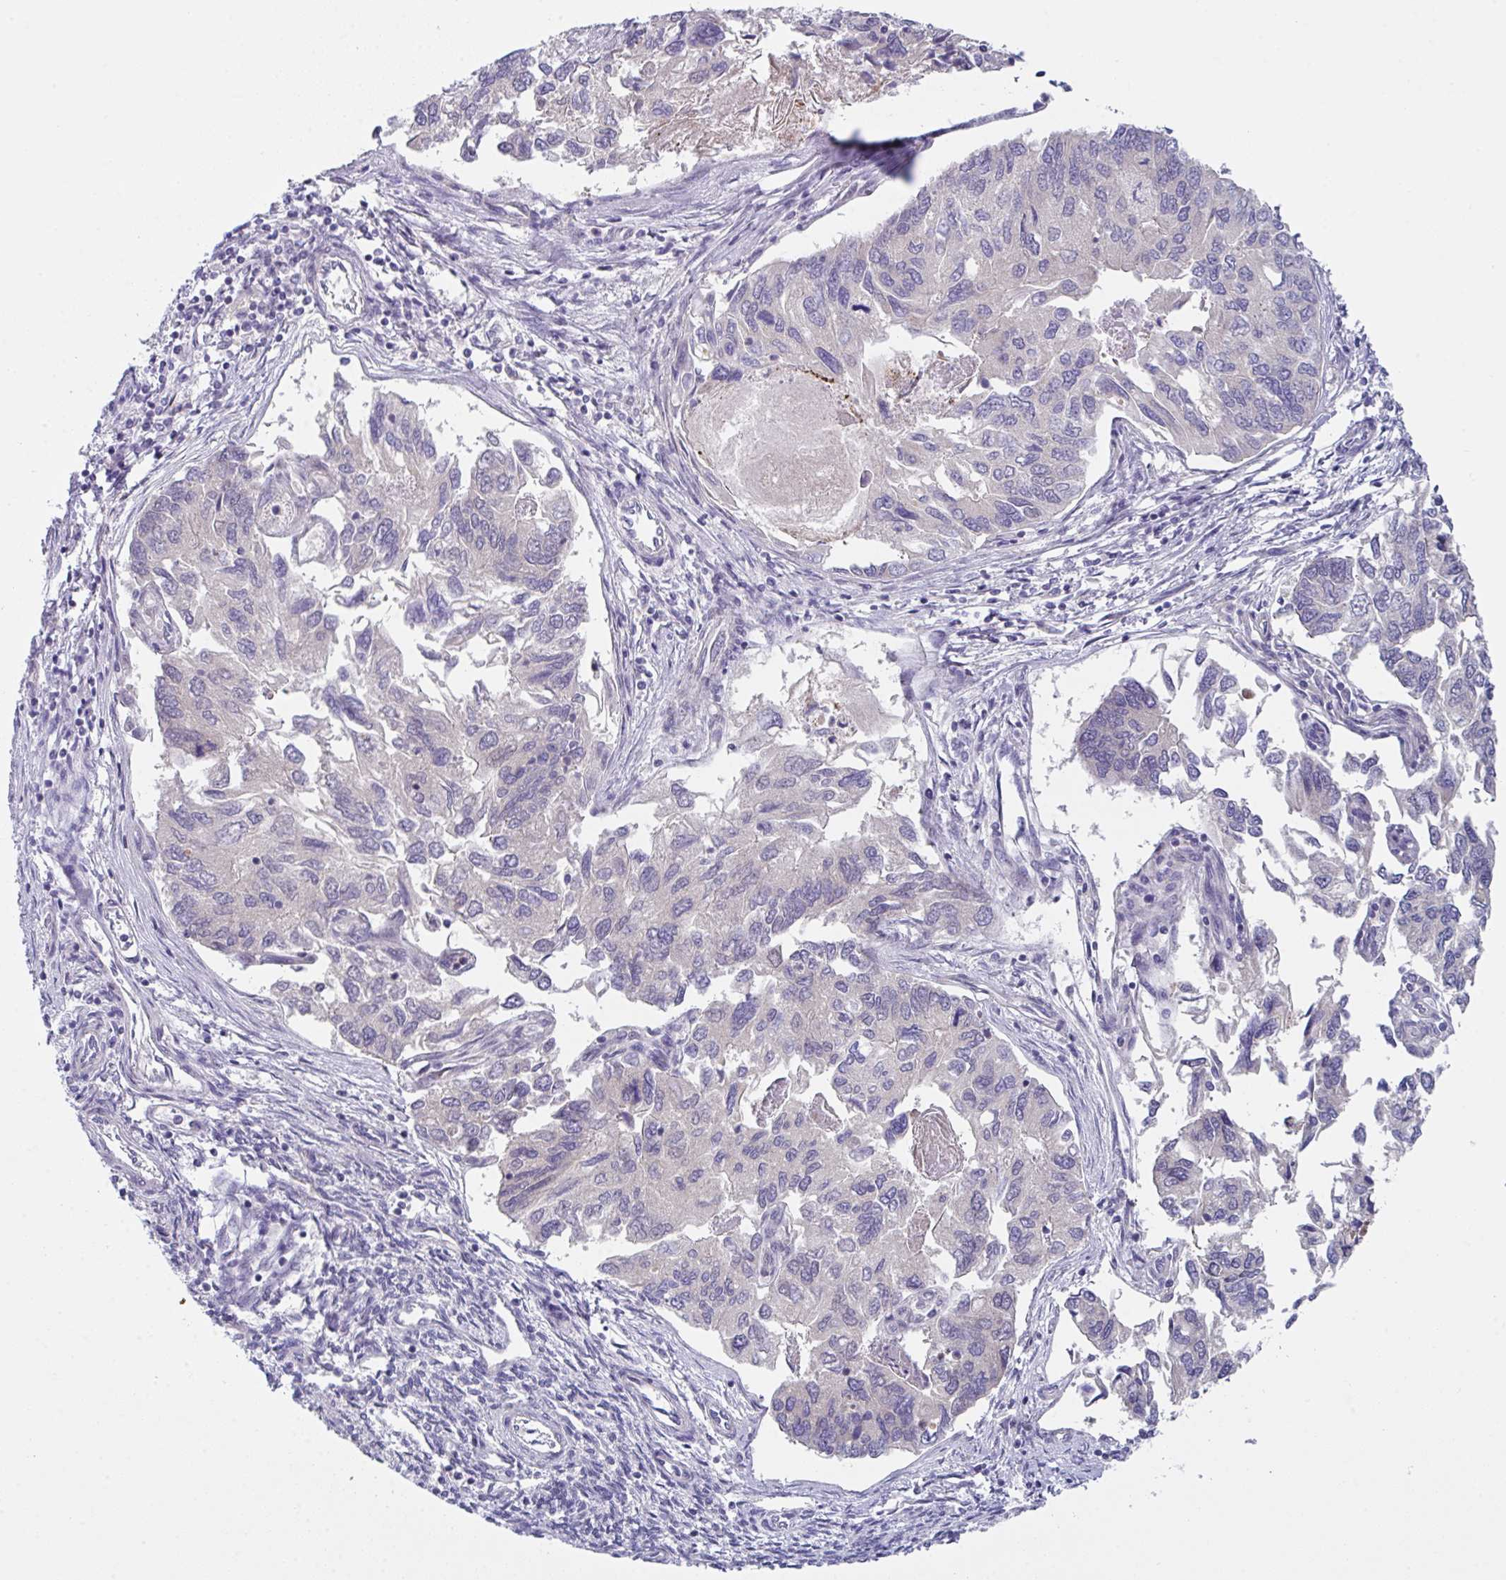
{"staining": {"intensity": "negative", "quantity": "none", "location": "none"}, "tissue": "endometrial cancer", "cell_type": "Tumor cells", "image_type": "cancer", "snomed": [{"axis": "morphology", "description": "Carcinoma, NOS"}, {"axis": "topography", "description": "Uterus"}], "caption": "Tumor cells are negative for protein expression in human endometrial carcinoma.", "gene": "RBM18", "patient": {"sex": "female", "age": 76}}